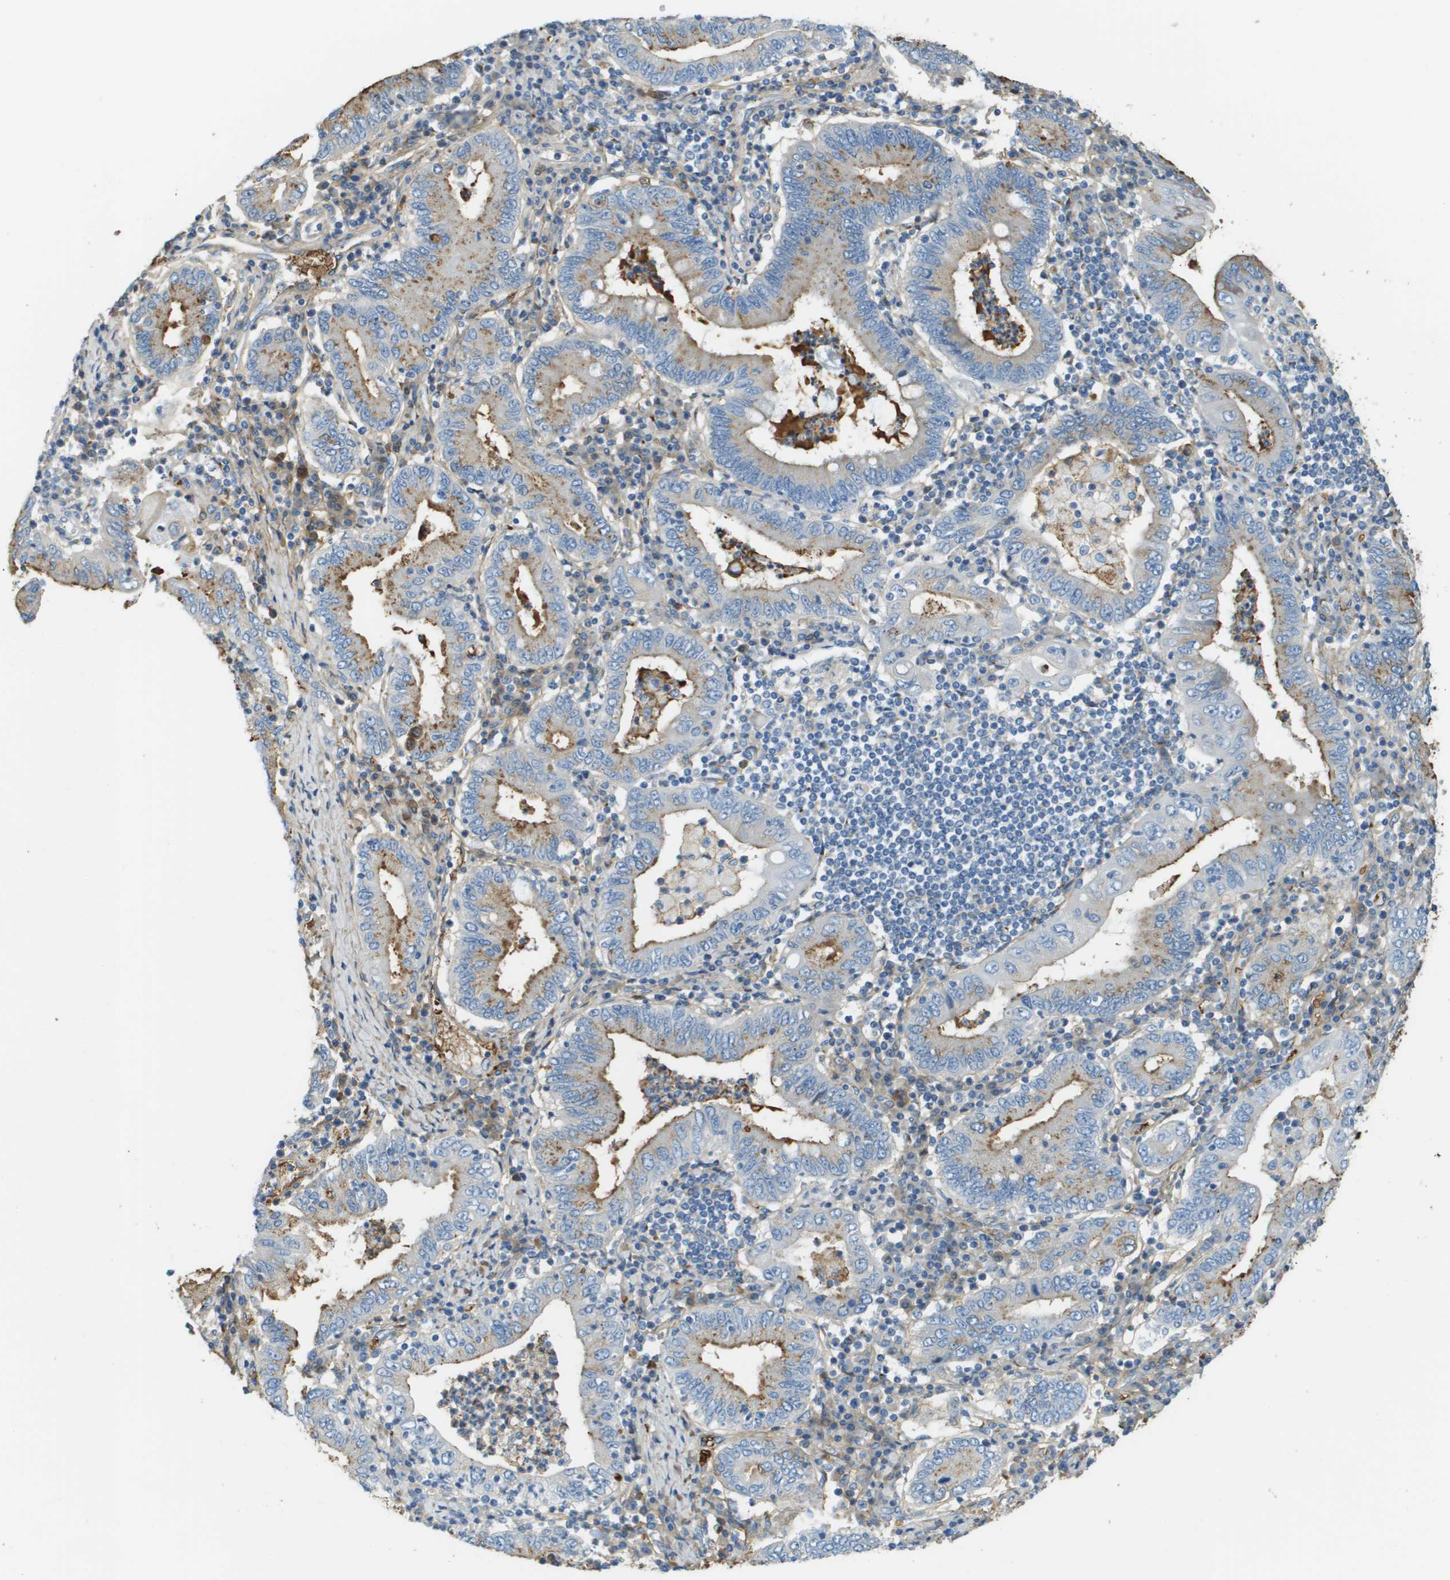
{"staining": {"intensity": "weak", "quantity": "<25%", "location": "cytoplasmic/membranous"}, "tissue": "stomach cancer", "cell_type": "Tumor cells", "image_type": "cancer", "snomed": [{"axis": "morphology", "description": "Normal tissue, NOS"}, {"axis": "morphology", "description": "Adenocarcinoma, NOS"}, {"axis": "topography", "description": "Esophagus"}, {"axis": "topography", "description": "Stomach, upper"}, {"axis": "topography", "description": "Peripheral nerve tissue"}], "caption": "The immunohistochemistry (IHC) photomicrograph has no significant expression in tumor cells of stomach cancer tissue. (IHC, brightfield microscopy, high magnification).", "gene": "DCN", "patient": {"sex": "male", "age": 62}}